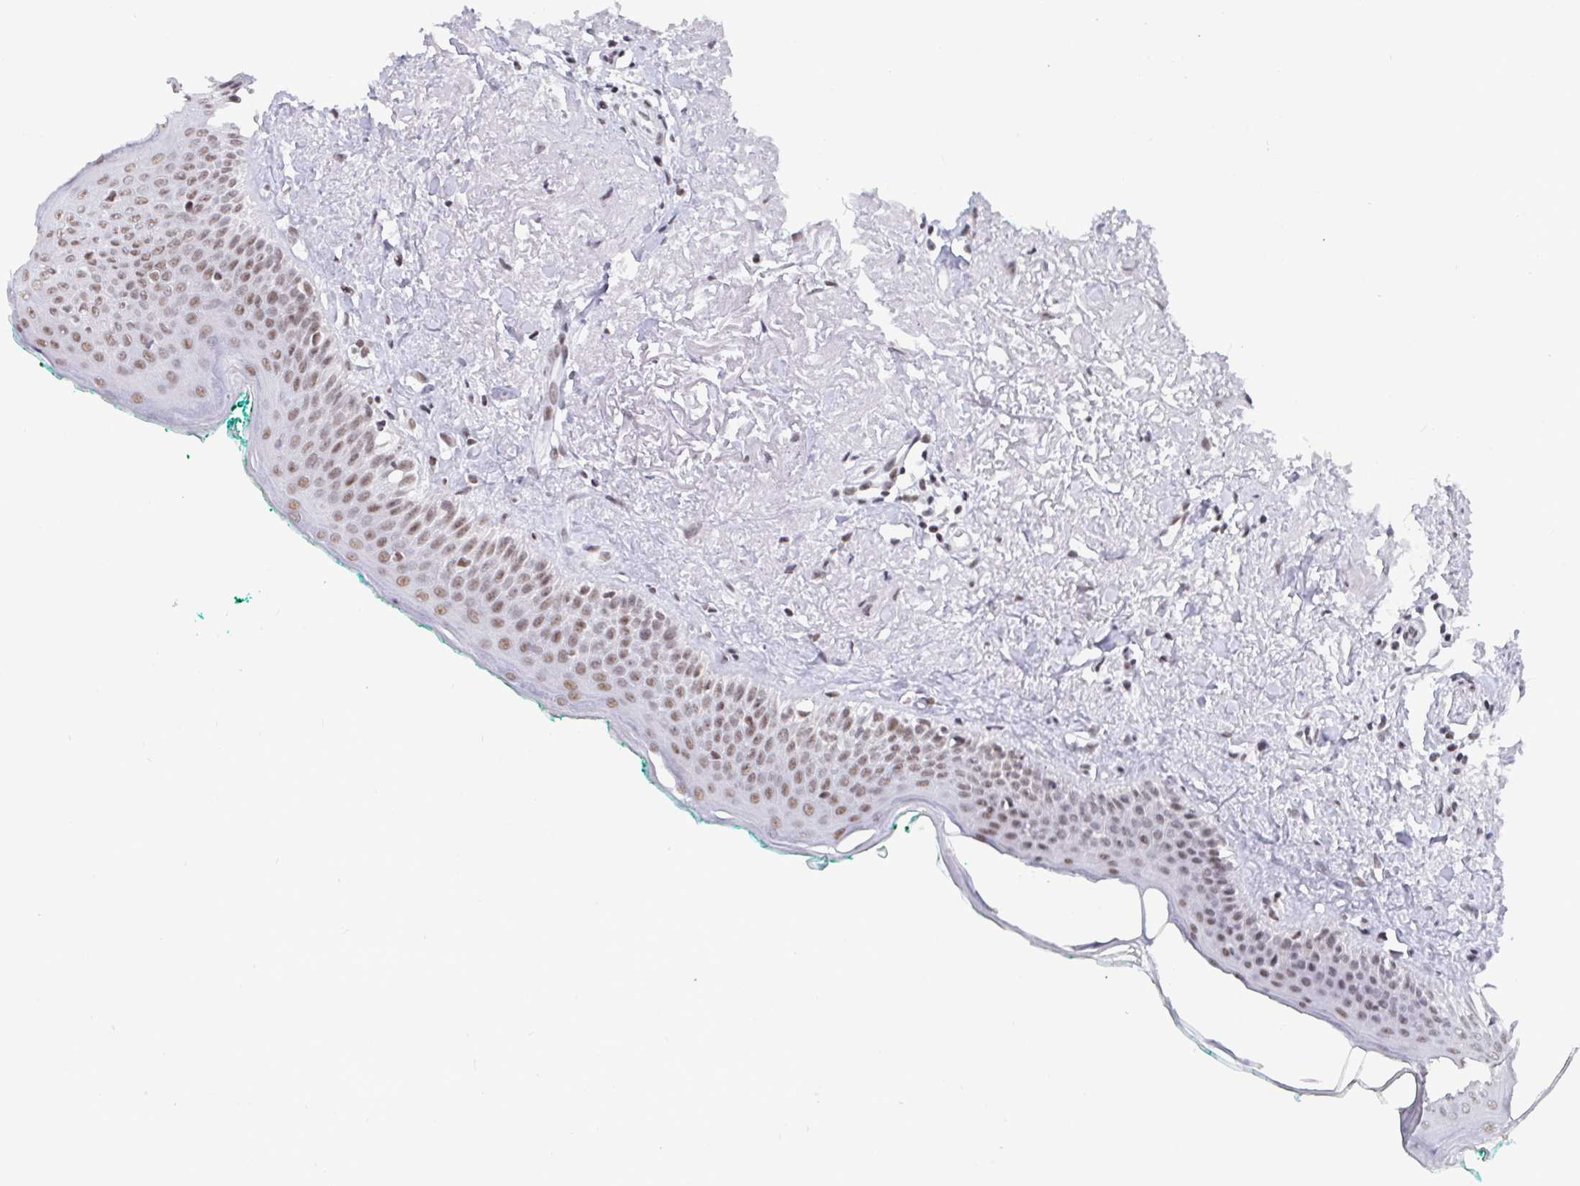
{"staining": {"intensity": "moderate", "quantity": ">75%", "location": "nuclear"}, "tissue": "oral mucosa", "cell_type": "Squamous epithelial cells", "image_type": "normal", "snomed": [{"axis": "morphology", "description": "Normal tissue, NOS"}, {"axis": "topography", "description": "Oral tissue"}], "caption": "DAB (3,3'-diaminobenzidine) immunohistochemical staining of normal oral mucosa reveals moderate nuclear protein staining in about >75% of squamous epithelial cells.", "gene": "CTCF", "patient": {"sex": "female", "age": 70}}